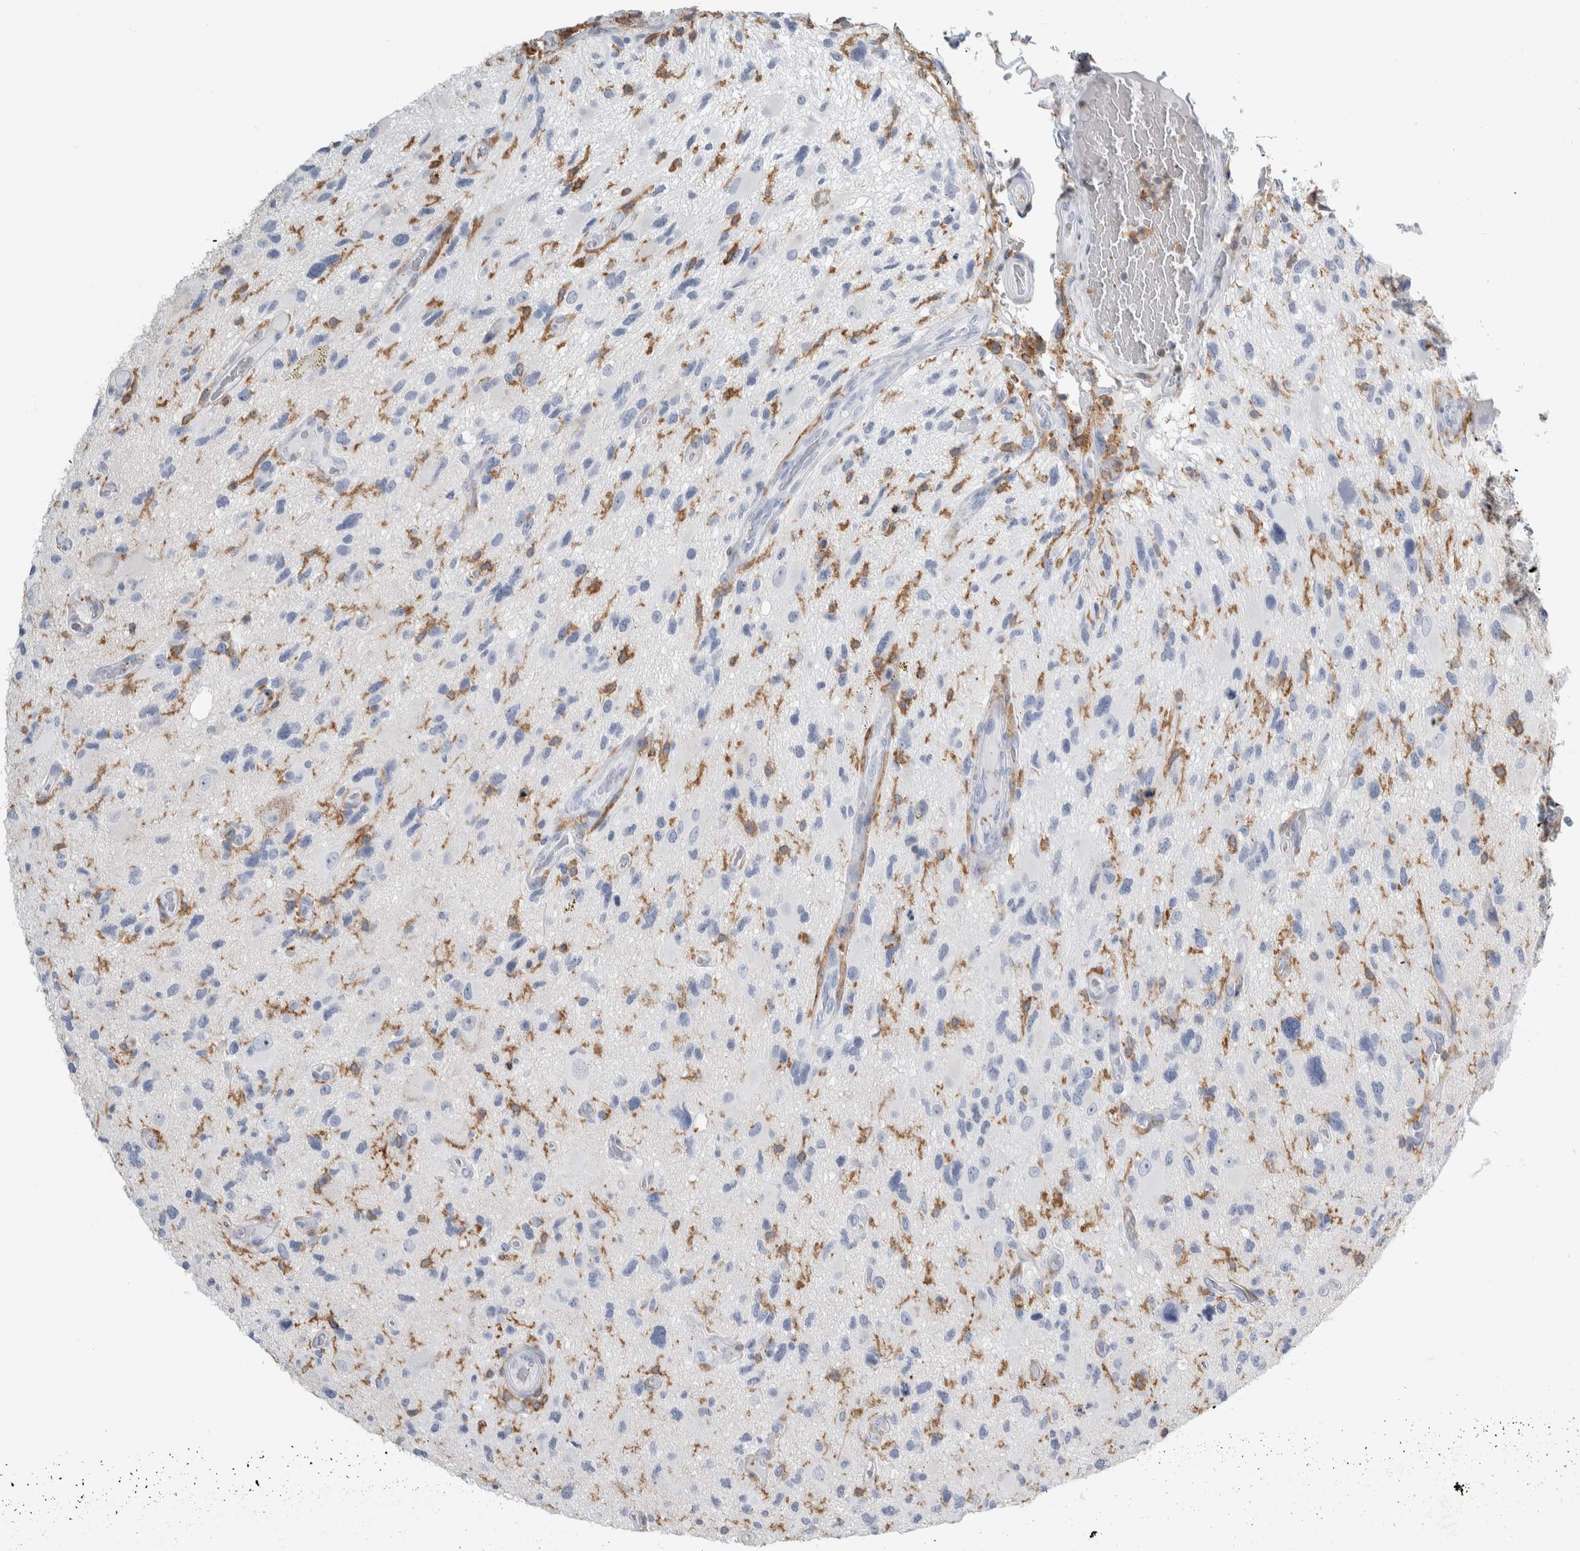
{"staining": {"intensity": "negative", "quantity": "none", "location": "none"}, "tissue": "glioma", "cell_type": "Tumor cells", "image_type": "cancer", "snomed": [{"axis": "morphology", "description": "Glioma, malignant, High grade"}, {"axis": "topography", "description": "Brain"}], "caption": "Protein analysis of high-grade glioma (malignant) displays no significant staining in tumor cells. (DAB immunohistochemistry (IHC), high magnification).", "gene": "SKAP2", "patient": {"sex": "male", "age": 33}}